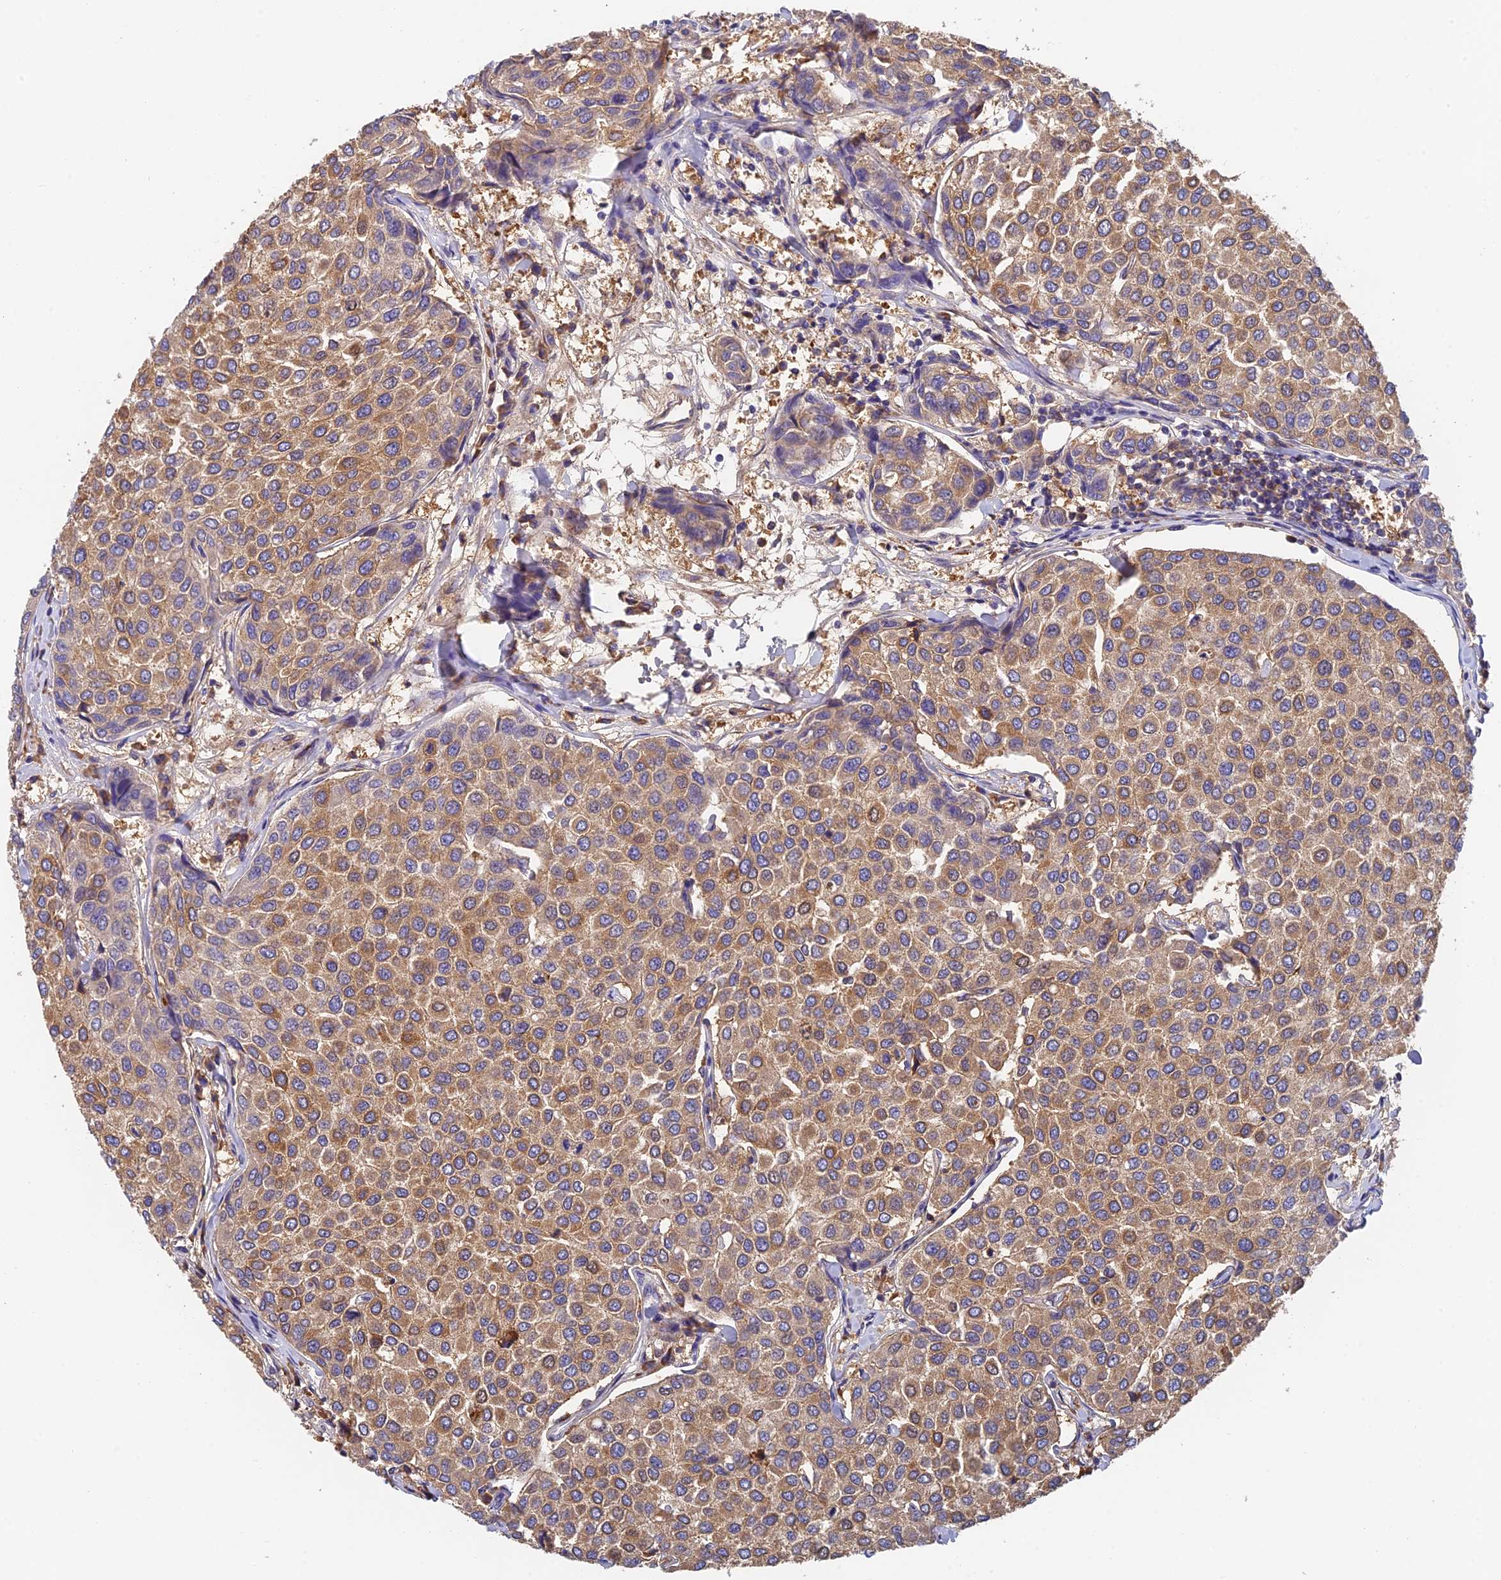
{"staining": {"intensity": "moderate", "quantity": ">75%", "location": "cytoplasmic/membranous"}, "tissue": "breast cancer", "cell_type": "Tumor cells", "image_type": "cancer", "snomed": [{"axis": "morphology", "description": "Duct carcinoma"}, {"axis": "topography", "description": "Breast"}], "caption": "Protein staining of intraductal carcinoma (breast) tissue reveals moderate cytoplasmic/membranous staining in approximately >75% of tumor cells.", "gene": "IPO5", "patient": {"sex": "female", "age": 55}}